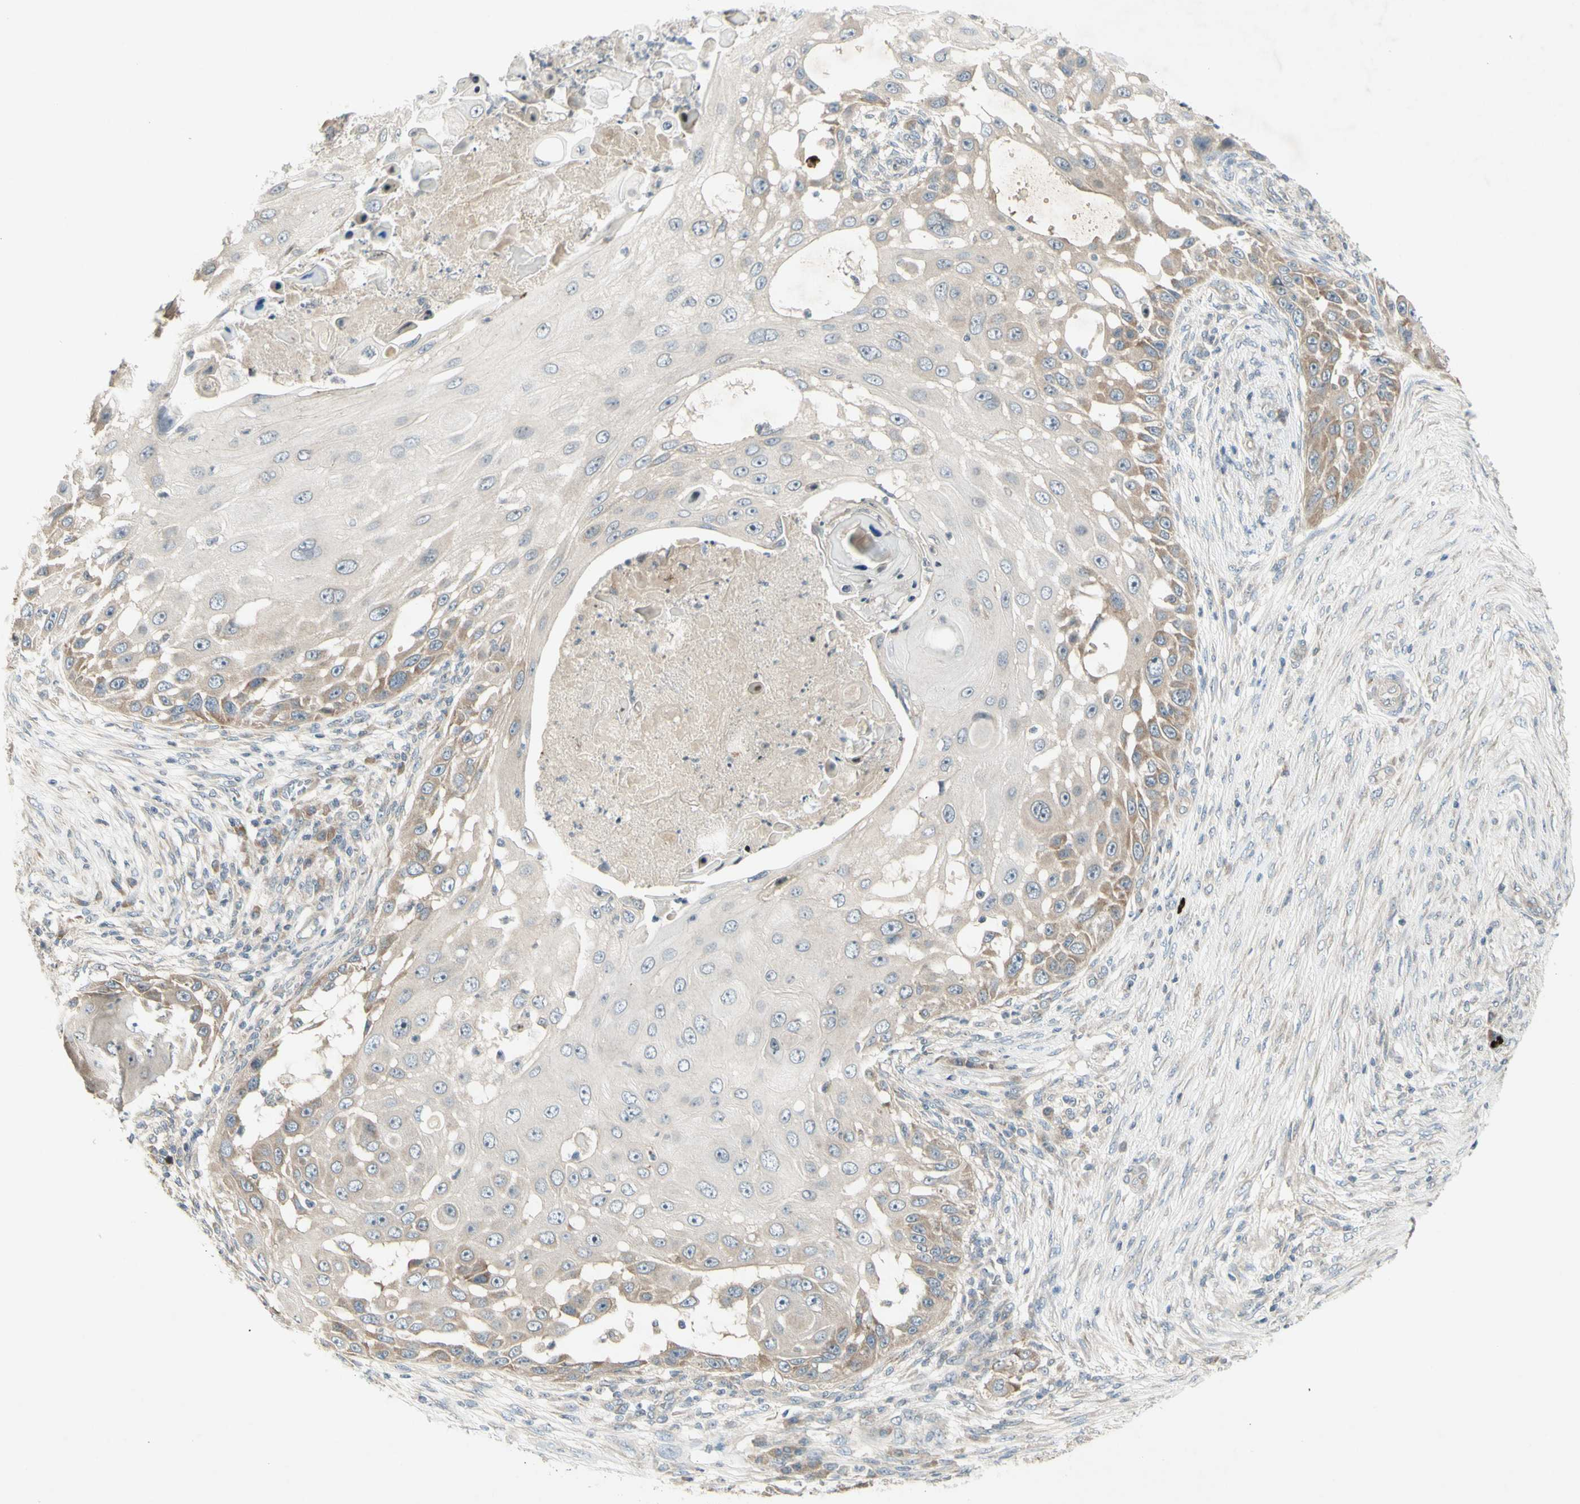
{"staining": {"intensity": "weak", "quantity": "25%-75%", "location": "cytoplasmic/membranous"}, "tissue": "skin cancer", "cell_type": "Tumor cells", "image_type": "cancer", "snomed": [{"axis": "morphology", "description": "Squamous cell carcinoma, NOS"}, {"axis": "topography", "description": "Skin"}], "caption": "Human squamous cell carcinoma (skin) stained for a protein (brown) shows weak cytoplasmic/membranous positive staining in approximately 25%-75% of tumor cells.", "gene": "ETF1", "patient": {"sex": "female", "age": 44}}